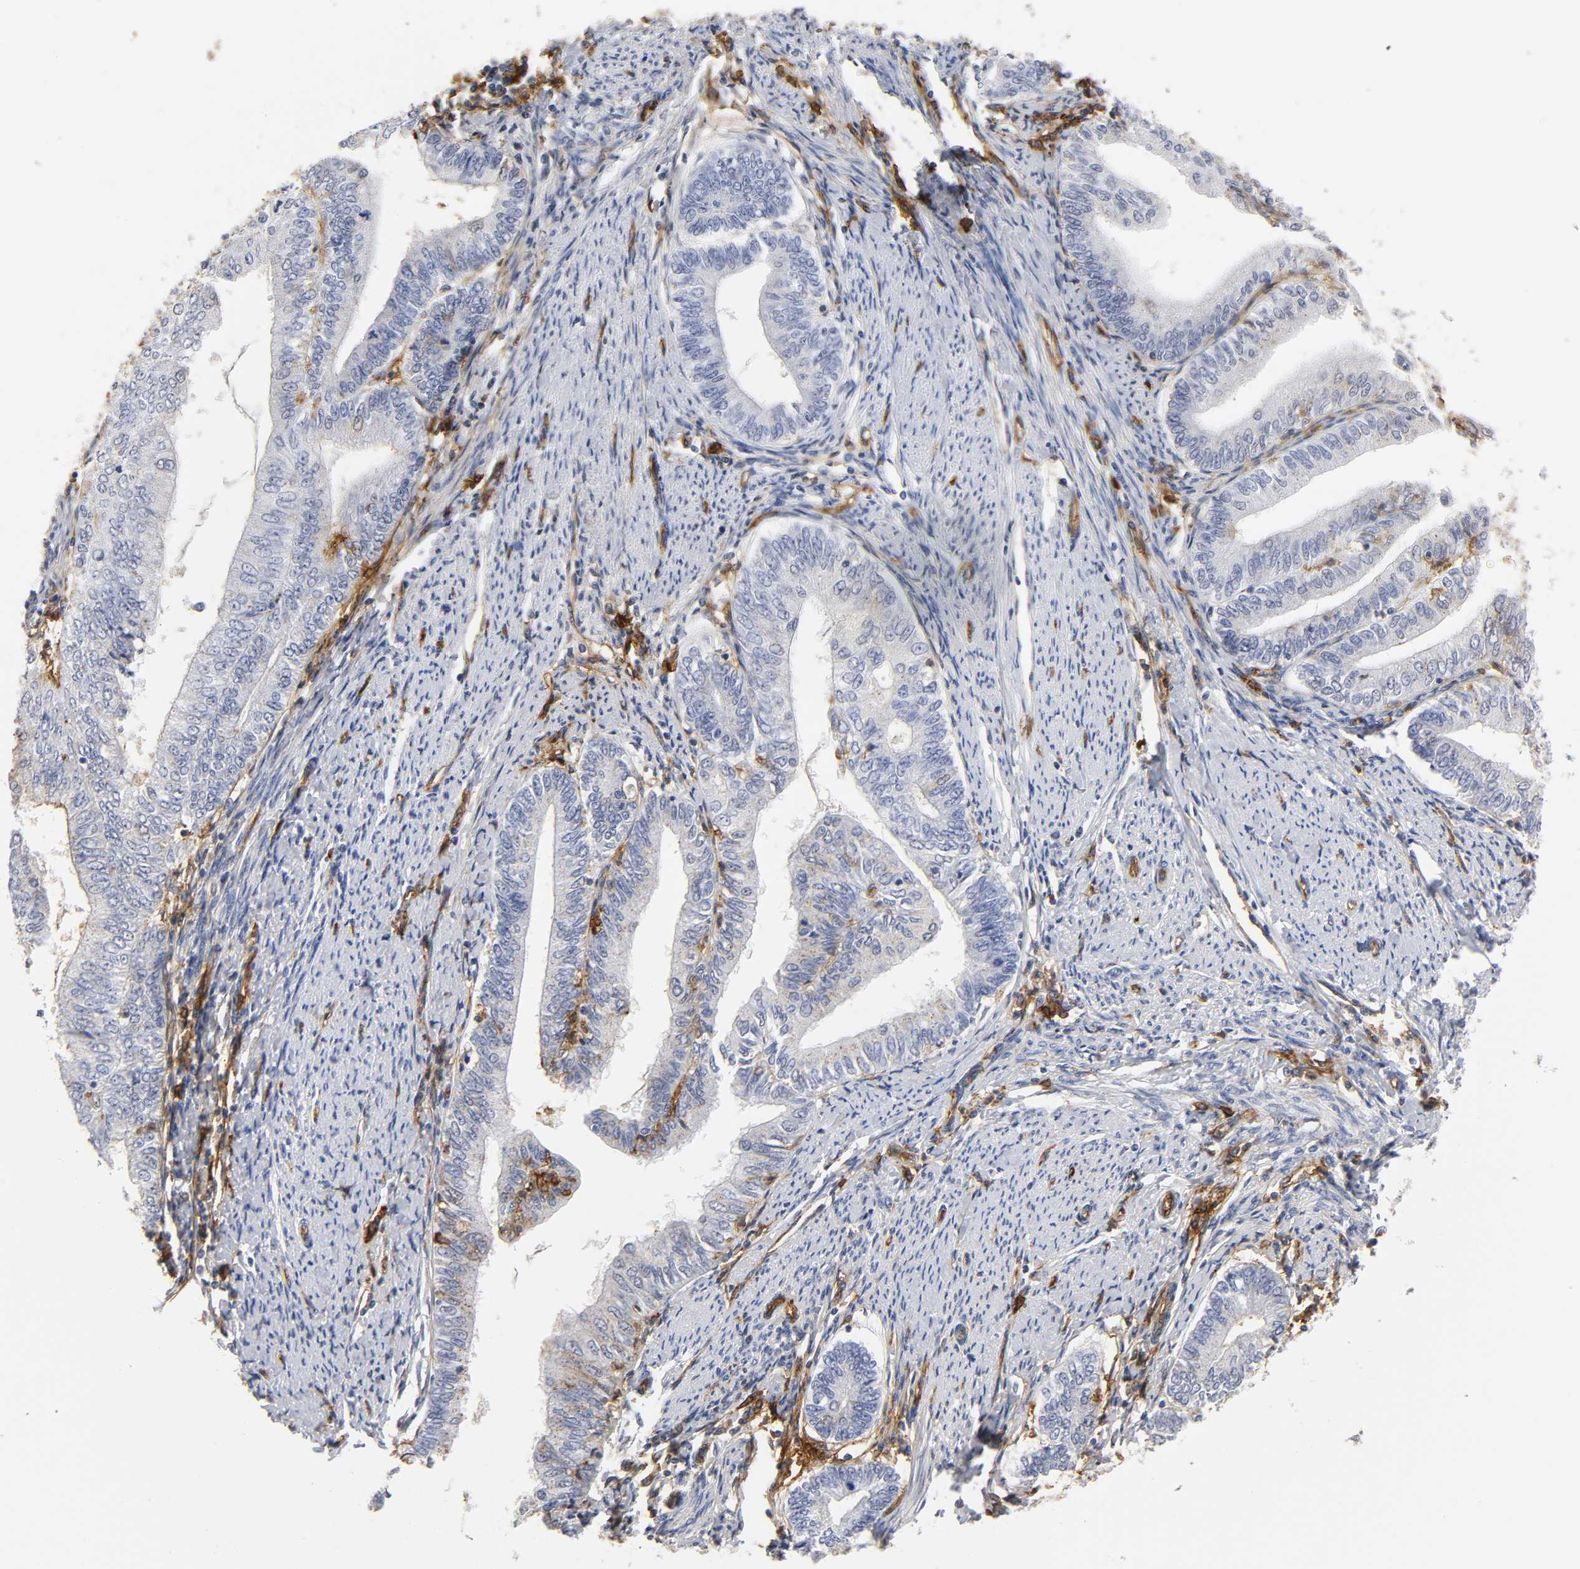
{"staining": {"intensity": "moderate", "quantity": "<25%", "location": "cytoplasmic/membranous"}, "tissue": "endometrial cancer", "cell_type": "Tumor cells", "image_type": "cancer", "snomed": [{"axis": "morphology", "description": "Adenocarcinoma, NOS"}, {"axis": "topography", "description": "Endometrium"}], "caption": "Tumor cells reveal low levels of moderate cytoplasmic/membranous expression in about <25% of cells in endometrial cancer (adenocarcinoma).", "gene": "ICAM1", "patient": {"sex": "female", "age": 66}}